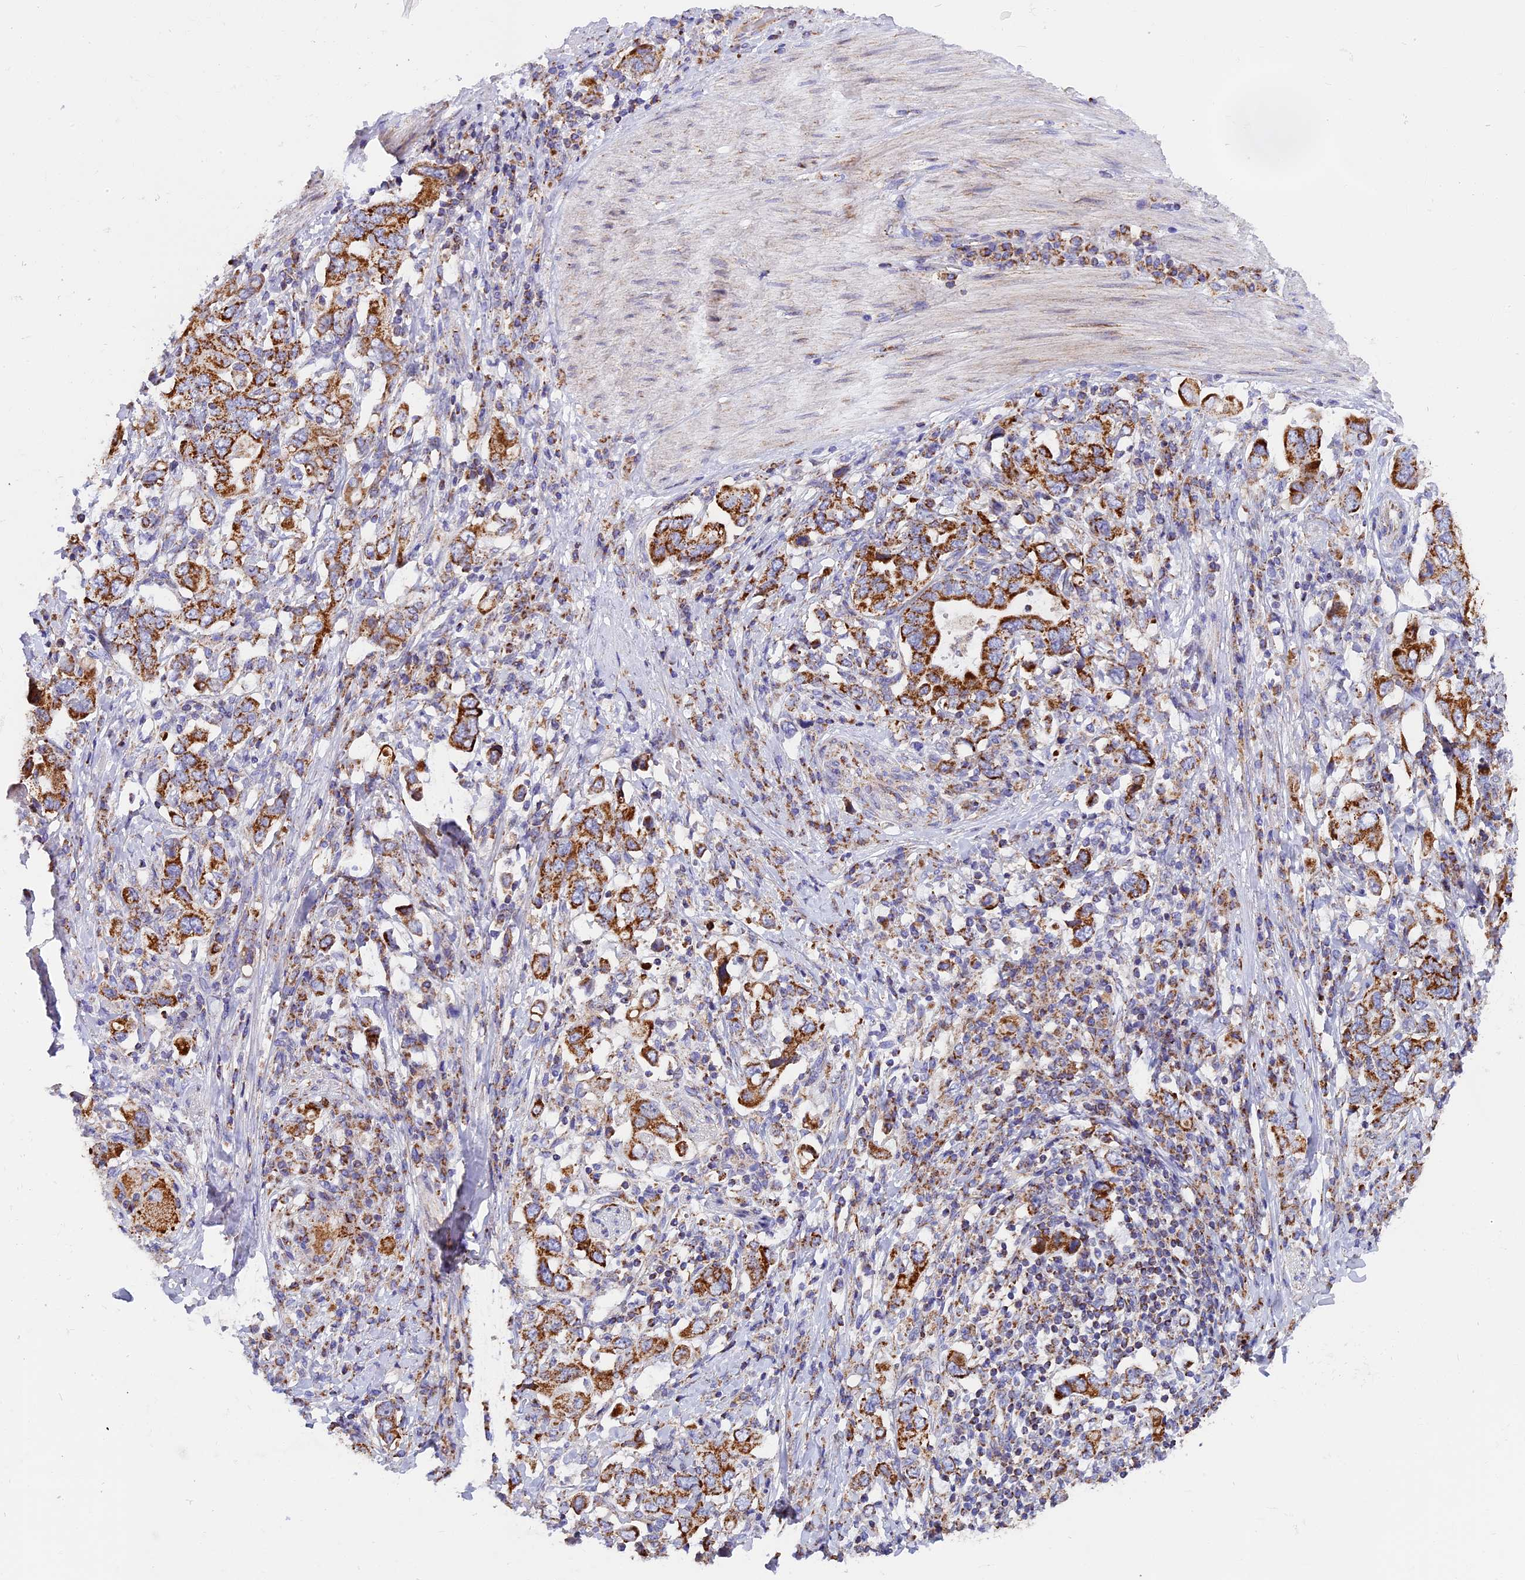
{"staining": {"intensity": "moderate", "quantity": ">75%", "location": "cytoplasmic/membranous"}, "tissue": "stomach cancer", "cell_type": "Tumor cells", "image_type": "cancer", "snomed": [{"axis": "morphology", "description": "Adenocarcinoma, NOS"}, {"axis": "topography", "description": "Stomach, upper"}, {"axis": "topography", "description": "Stomach"}], "caption": "Stomach cancer tissue exhibits moderate cytoplasmic/membranous staining in approximately >75% of tumor cells, visualized by immunohistochemistry. The staining is performed using DAB (3,3'-diaminobenzidine) brown chromogen to label protein expression. The nuclei are counter-stained blue using hematoxylin.", "gene": "MRPS34", "patient": {"sex": "male", "age": 62}}